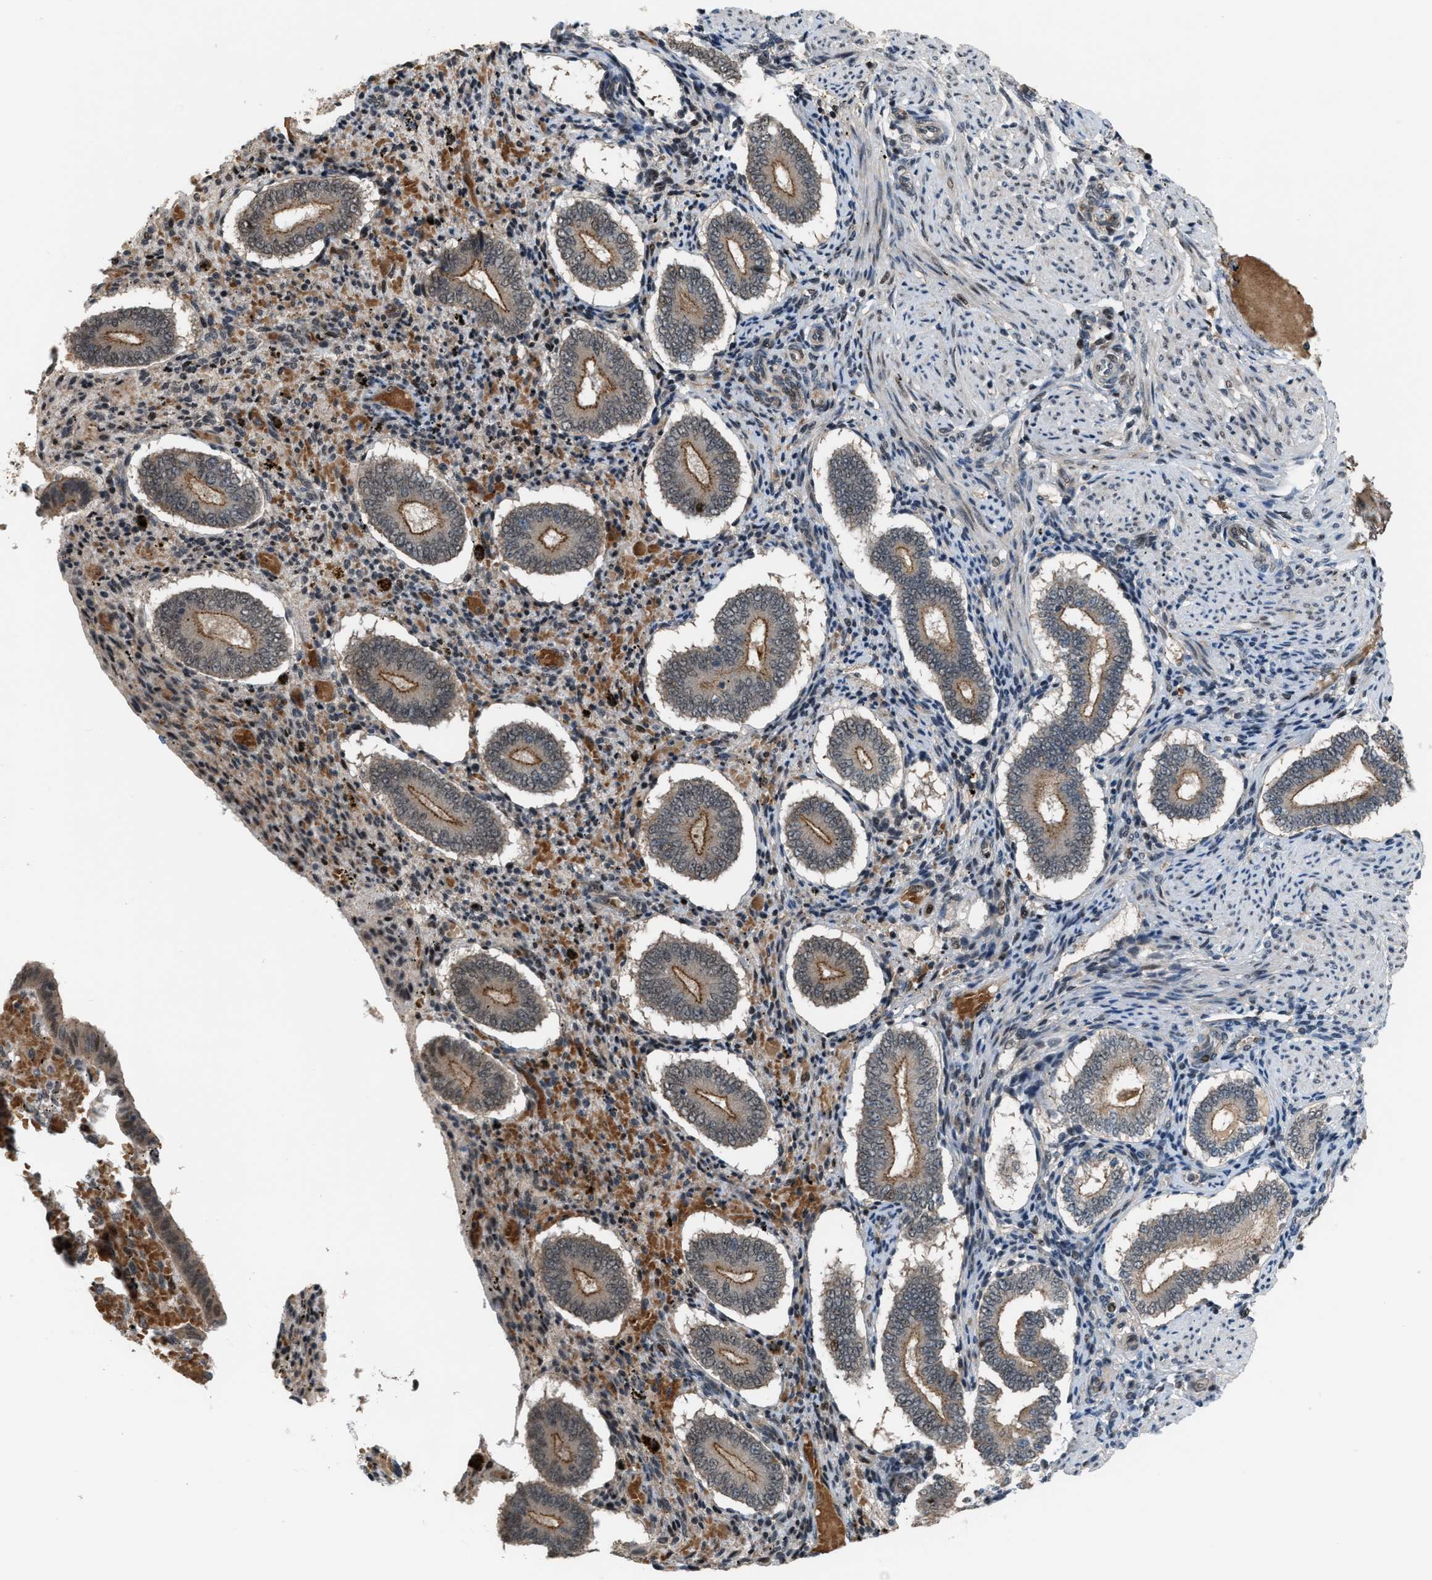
{"staining": {"intensity": "moderate", "quantity": "25%-75%", "location": "cytoplasmic/membranous,nuclear"}, "tissue": "endometrium", "cell_type": "Cells in endometrial stroma", "image_type": "normal", "snomed": [{"axis": "morphology", "description": "Normal tissue, NOS"}, {"axis": "topography", "description": "Endometrium"}], "caption": "Immunohistochemistry (IHC) image of benign human endometrium stained for a protein (brown), which exhibits medium levels of moderate cytoplasmic/membranous,nuclear positivity in approximately 25%-75% of cells in endometrial stroma.", "gene": "RFFL", "patient": {"sex": "female", "age": 42}}